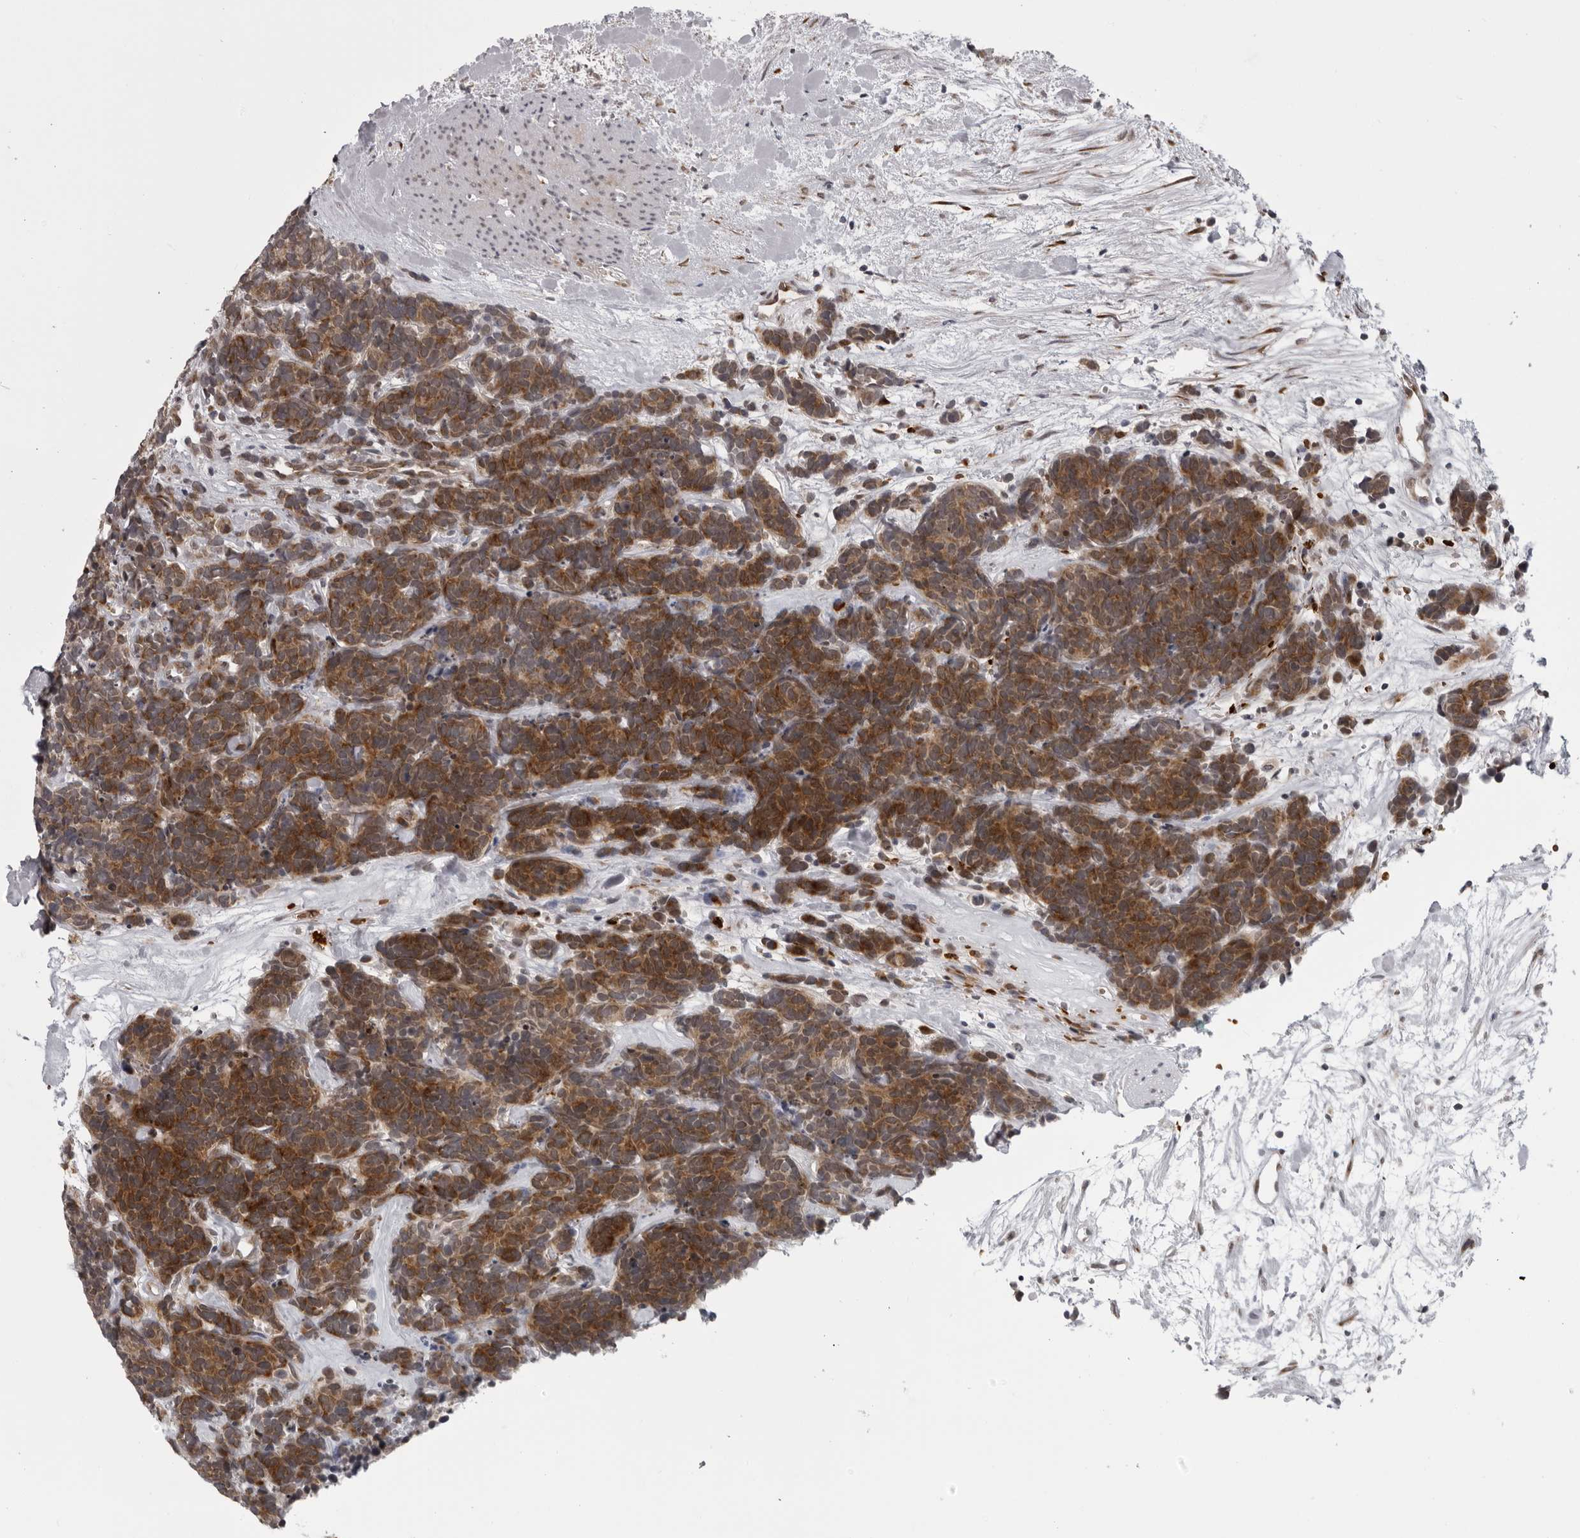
{"staining": {"intensity": "strong", "quantity": ">75%", "location": "cytoplasmic/membranous"}, "tissue": "carcinoid", "cell_type": "Tumor cells", "image_type": "cancer", "snomed": [{"axis": "morphology", "description": "Carcinoma, NOS"}, {"axis": "morphology", "description": "Carcinoid, malignant, NOS"}, {"axis": "topography", "description": "Urinary bladder"}], "caption": "Immunohistochemical staining of human carcinoma demonstrates high levels of strong cytoplasmic/membranous staining in about >75% of tumor cells. (IHC, brightfield microscopy, high magnification).", "gene": "THOP1", "patient": {"sex": "male", "age": 57}}